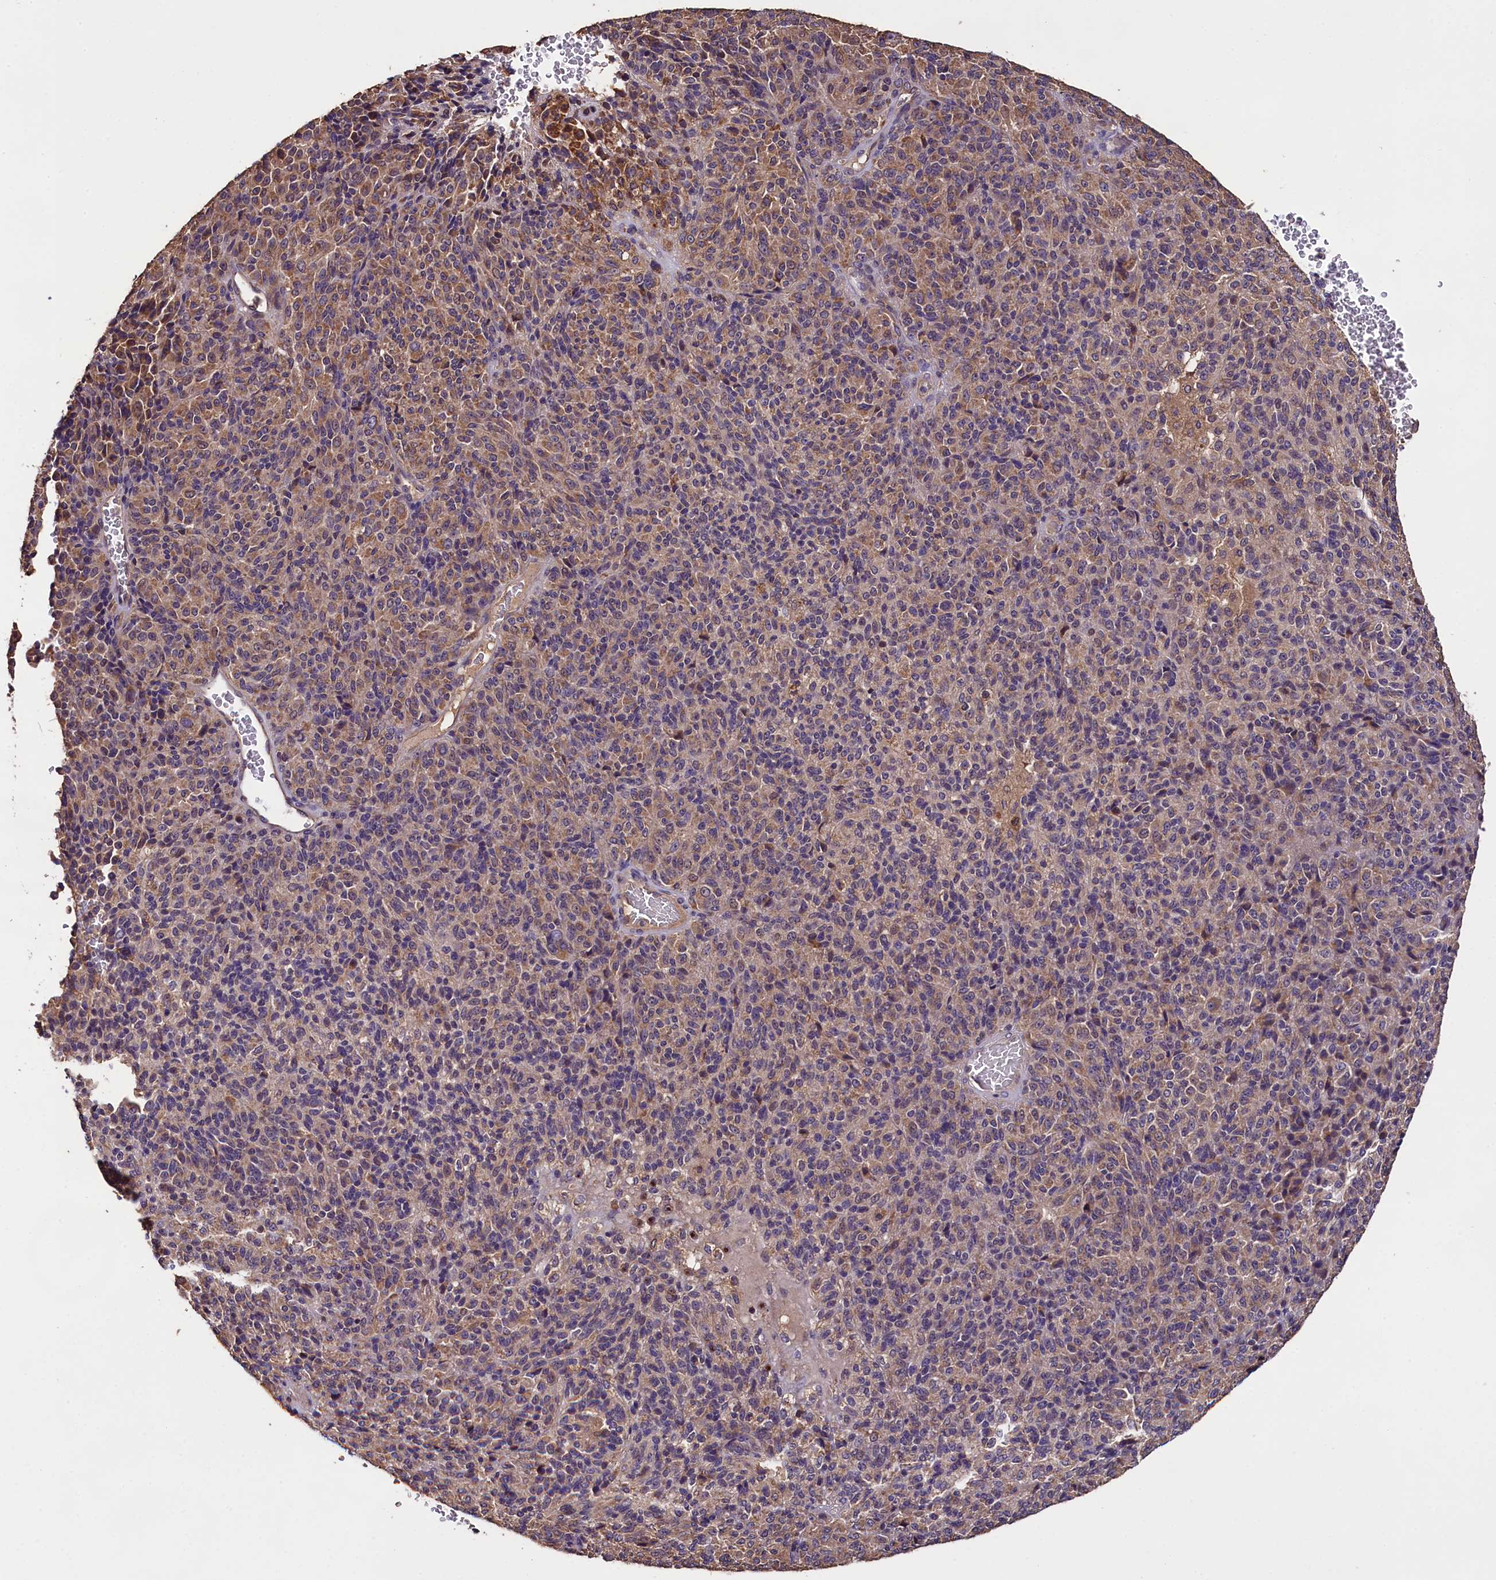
{"staining": {"intensity": "moderate", "quantity": "<25%", "location": "cytoplasmic/membranous"}, "tissue": "melanoma", "cell_type": "Tumor cells", "image_type": "cancer", "snomed": [{"axis": "morphology", "description": "Malignant melanoma, Metastatic site"}, {"axis": "topography", "description": "Brain"}], "caption": "Melanoma stained with a brown dye reveals moderate cytoplasmic/membranous positive expression in about <25% of tumor cells.", "gene": "ENKD1", "patient": {"sex": "female", "age": 56}}